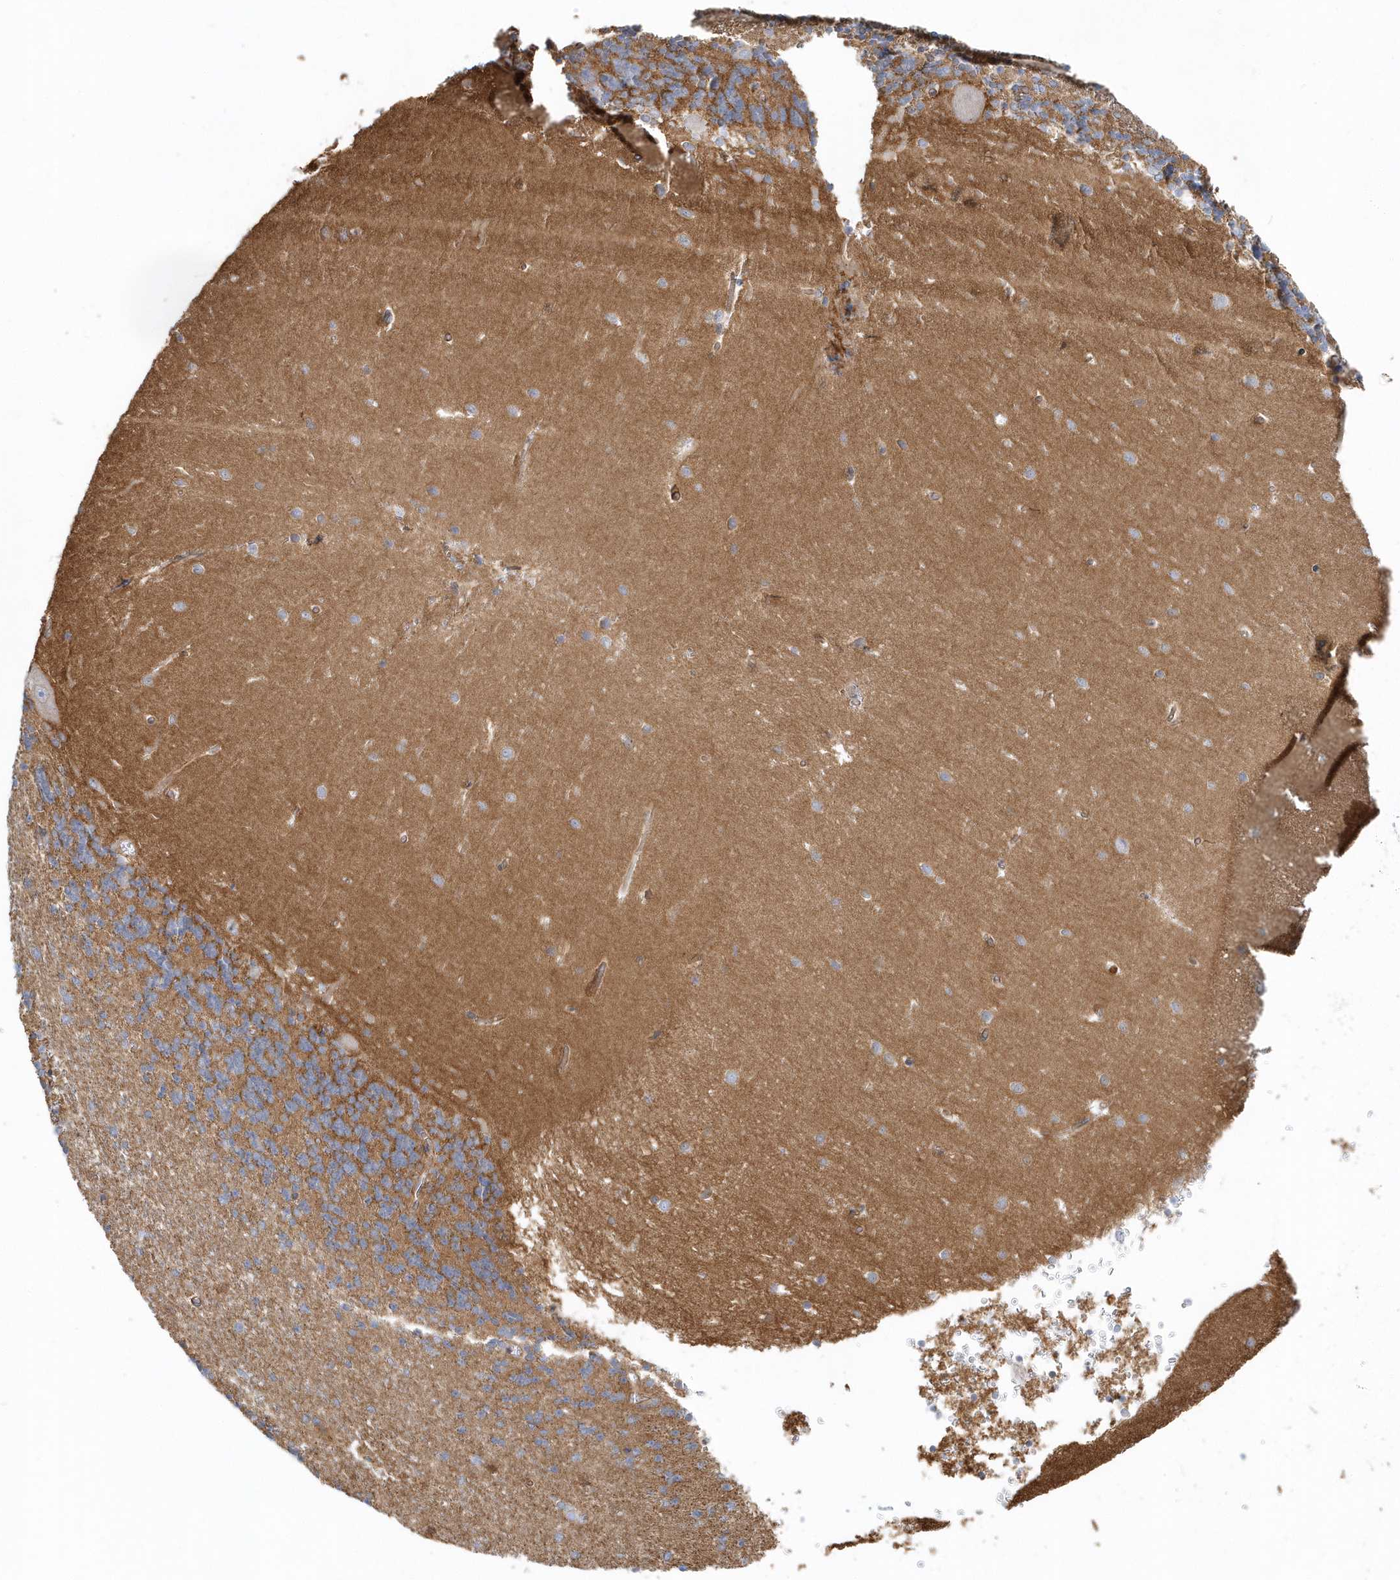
{"staining": {"intensity": "moderate", "quantity": "<25%", "location": "cytoplasmic/membranous"}, "tissue": "cerebellum", "cell_type": "Cells in granular layer", "image_type": "normal", "snomed": [{"axis": "morphology", "description": "Normal tissue, NOS"}, {"axis": "topography", "description": "Cerebellum"}], "caption": "Immunohistochemistry histopathology image of normal cerebellum: cerebellum stained using IHC displays low levels of moderate protein expression localized specifically in the cytoplasmic/membranous of cells in granular layer, appearing as a cytoplasmic/membranous brown color.", "gene": "DNAH1", "patient": {"sex": "male", "age": 37}}